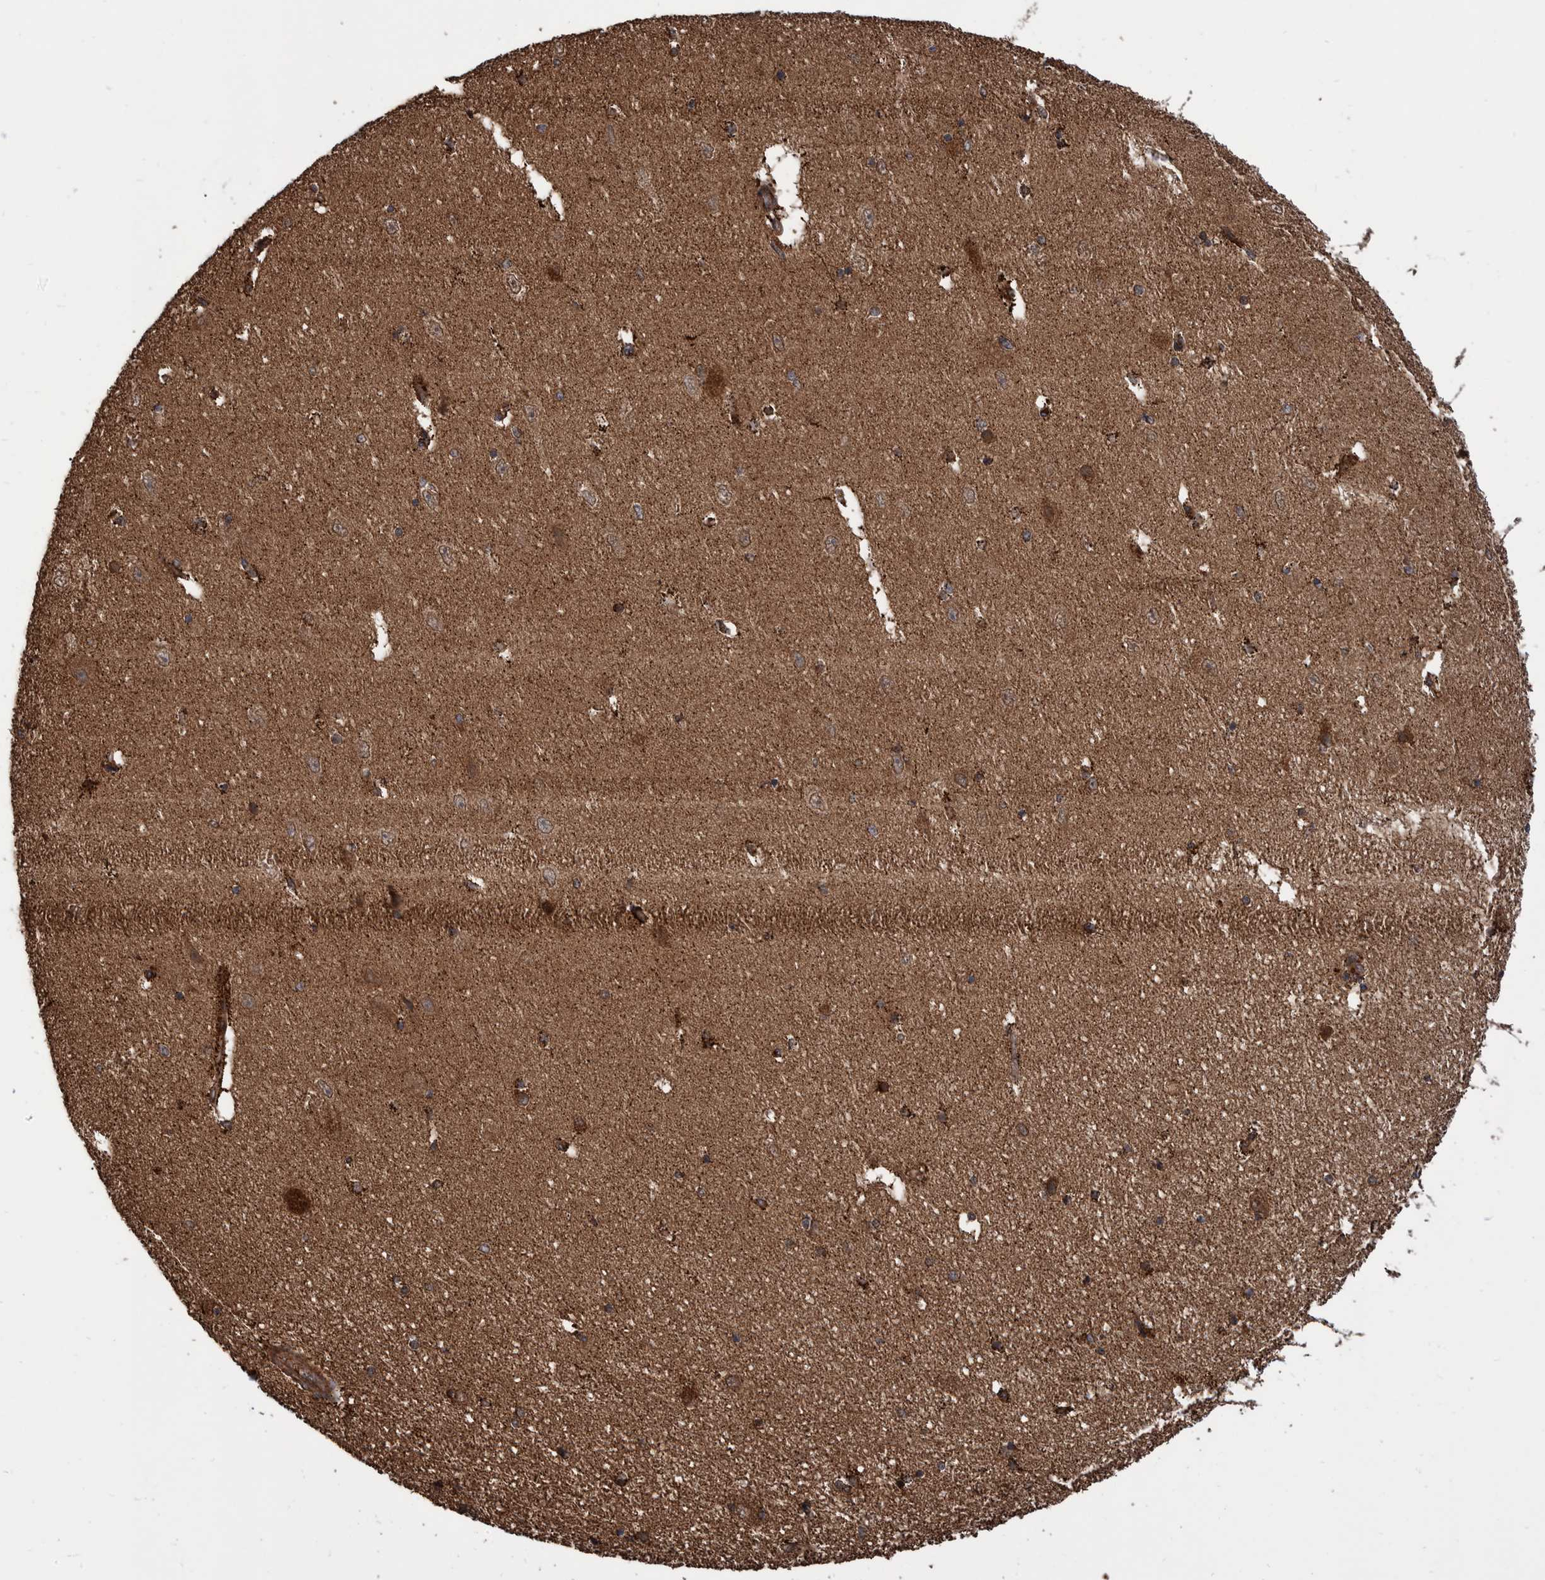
{"staining": {"intensity": "moderate", "quantity": ">75%", "location": "cytoplasmic/membranous"}, "tissue": "hippocampus", "cell_type": "Glial cells", "image_type": "normal", "snomed": [{"axis": "morphology", "description": "Normal tissue, NOS"}, {"axis": "topography", "description": "Hippocampus"}], "caption": "High-power microscopy captured an immunohistochemistry (IHC) image of benign hippocampus, revealing moderate cytoplasmic/membranous staining in about >75% of glial cells. The protein is stained brown, and the nuclei are stained in blue (DAB IHC with brightfield microscopy, high magnification).", "gene": "VBP1", "patient": {"sex": "female", "age": 54}}